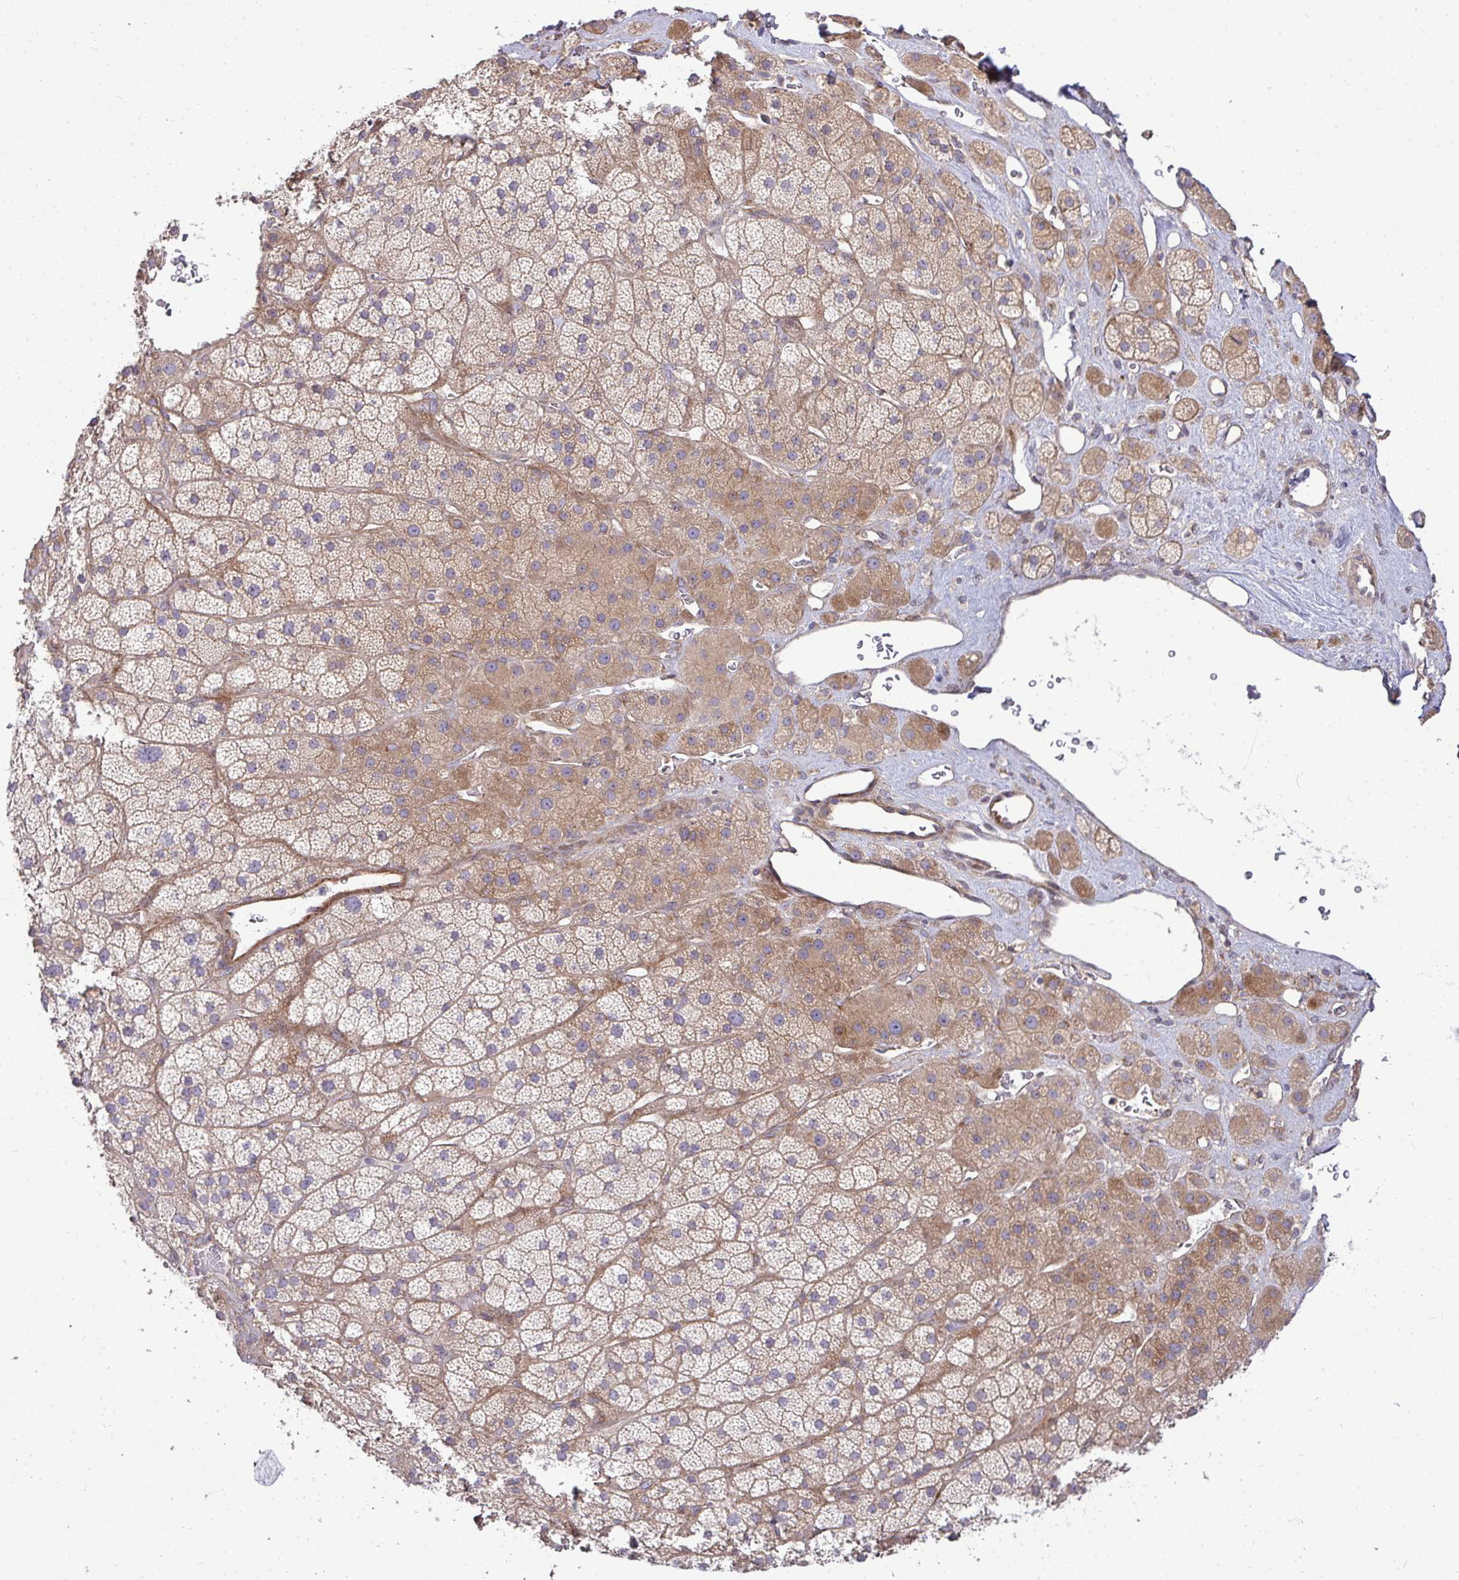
{"staining": {"intensity": "moderate", "quantity": "25%-75%", "location": "cytoplasmic/membranous"}, "tissue": "adrenal gland", "cell_type": "Glandular cells", "image_type": "normal", "snomed": [{"axis": "morphology", "description": "Normal tissue, NOS"}, {"axis": "topography", "description": "Adrenal gland"}], "caption": "Immunohistochemistry of benign human adrenal gland demonstrates medium levels of moderate cytoplasmic/membranous staining in approximately 25%-75% of glandular cells. The protein of interest is shown in brown color, while the nuclei are stained blue.", "gene": "SH2D1B", "patient": {"sex": "male", "age": 57}}